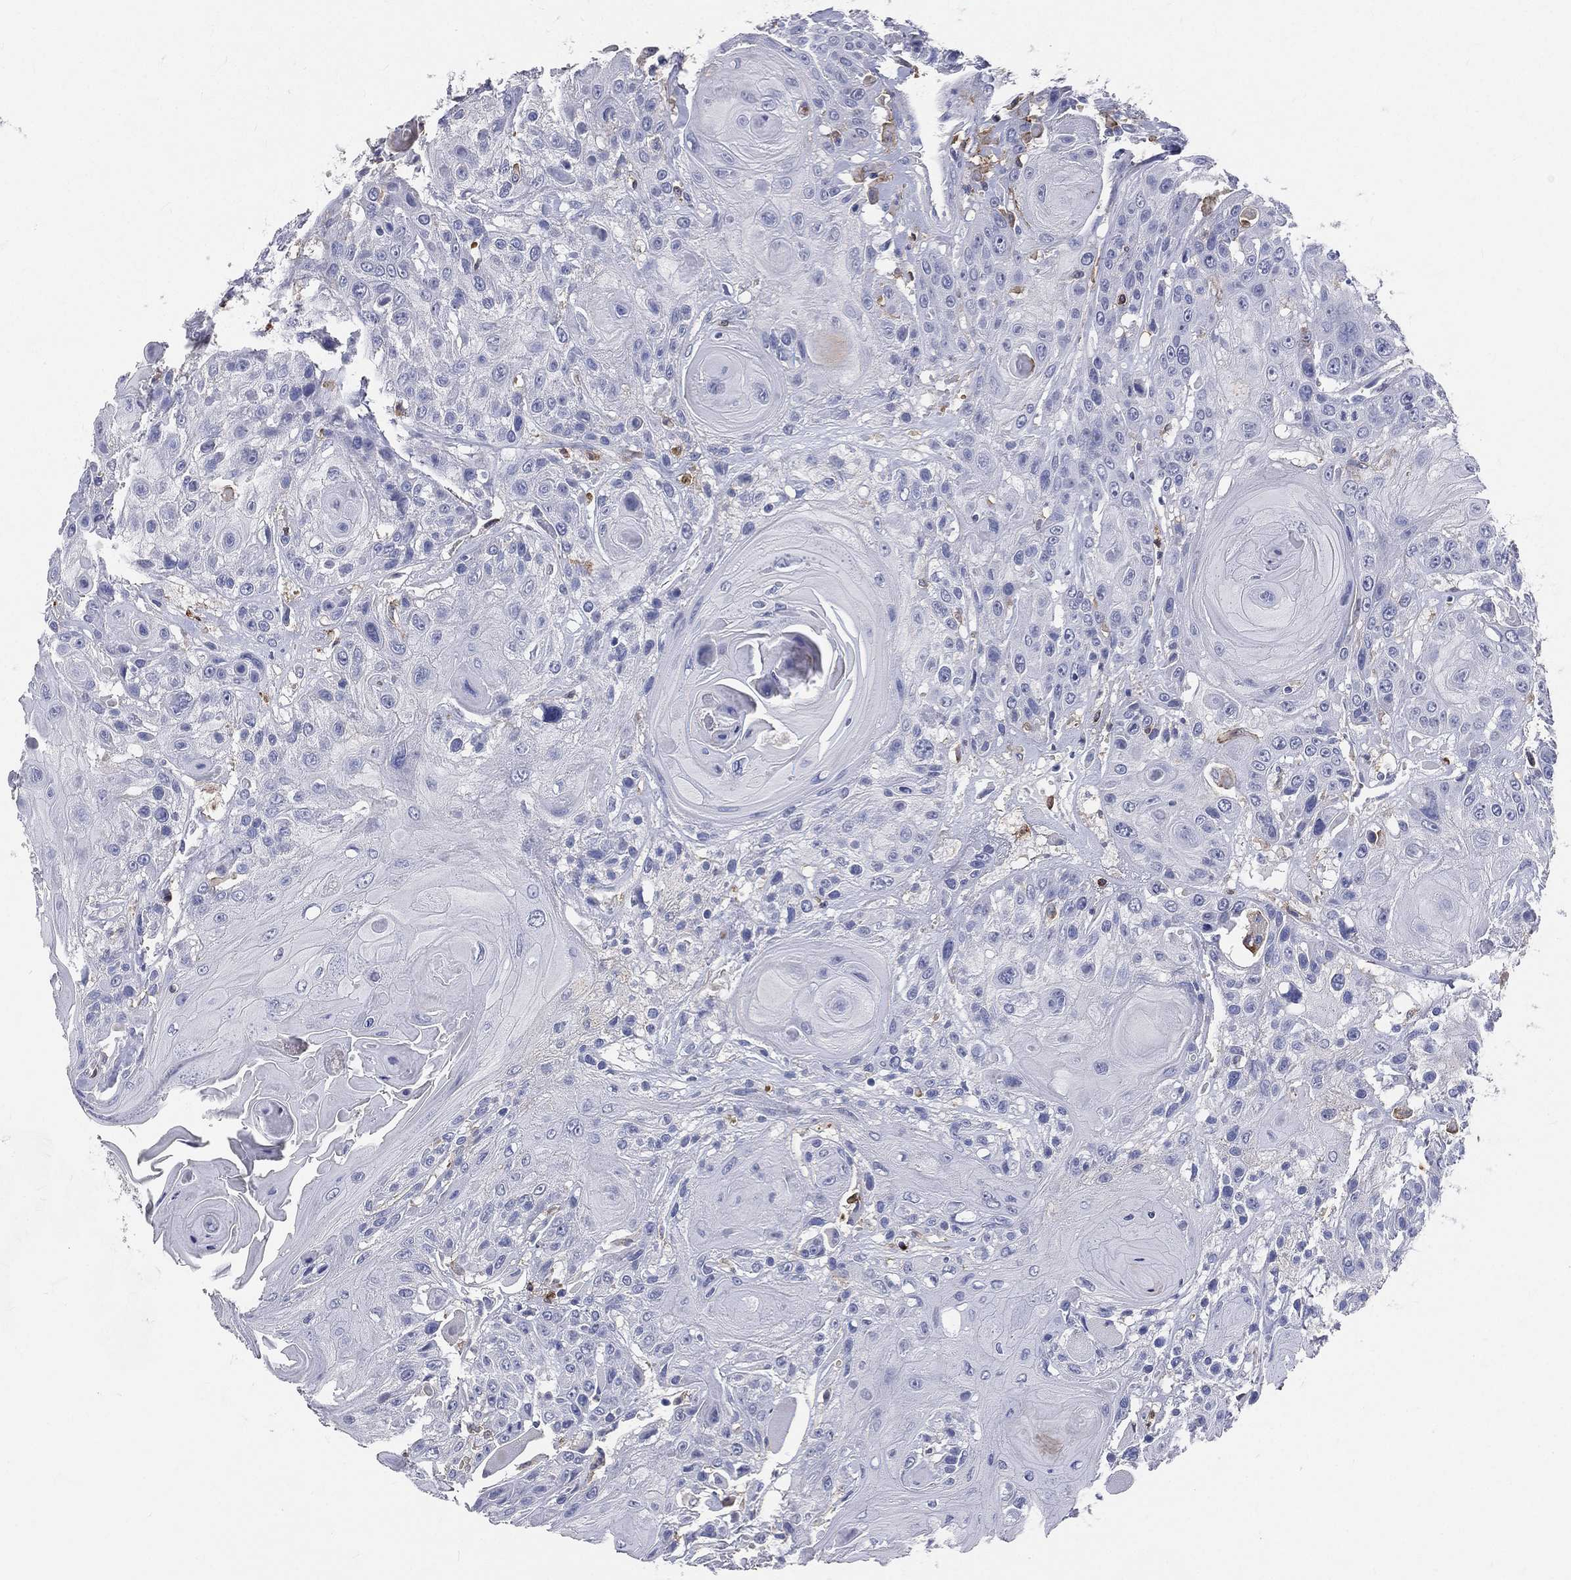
{"staining": {"intensity": "negative", "quantity": "none", "location": "none"}, "tissue": "head and neck cancer", "cell_type": "Tumor cells", "image_type": "cancer", "snomed": [{"axis": "morphology", "description": "Squamous cell carcinoma, NOS"}, {"axis": "topography", "description": "Head-Neck"}], "caption": "Tumor cells are negative for protein expression in human head and neck squamous cell carcinoma.", "gene": "CD33", "patient": {"sex": "female", "age": 59}}